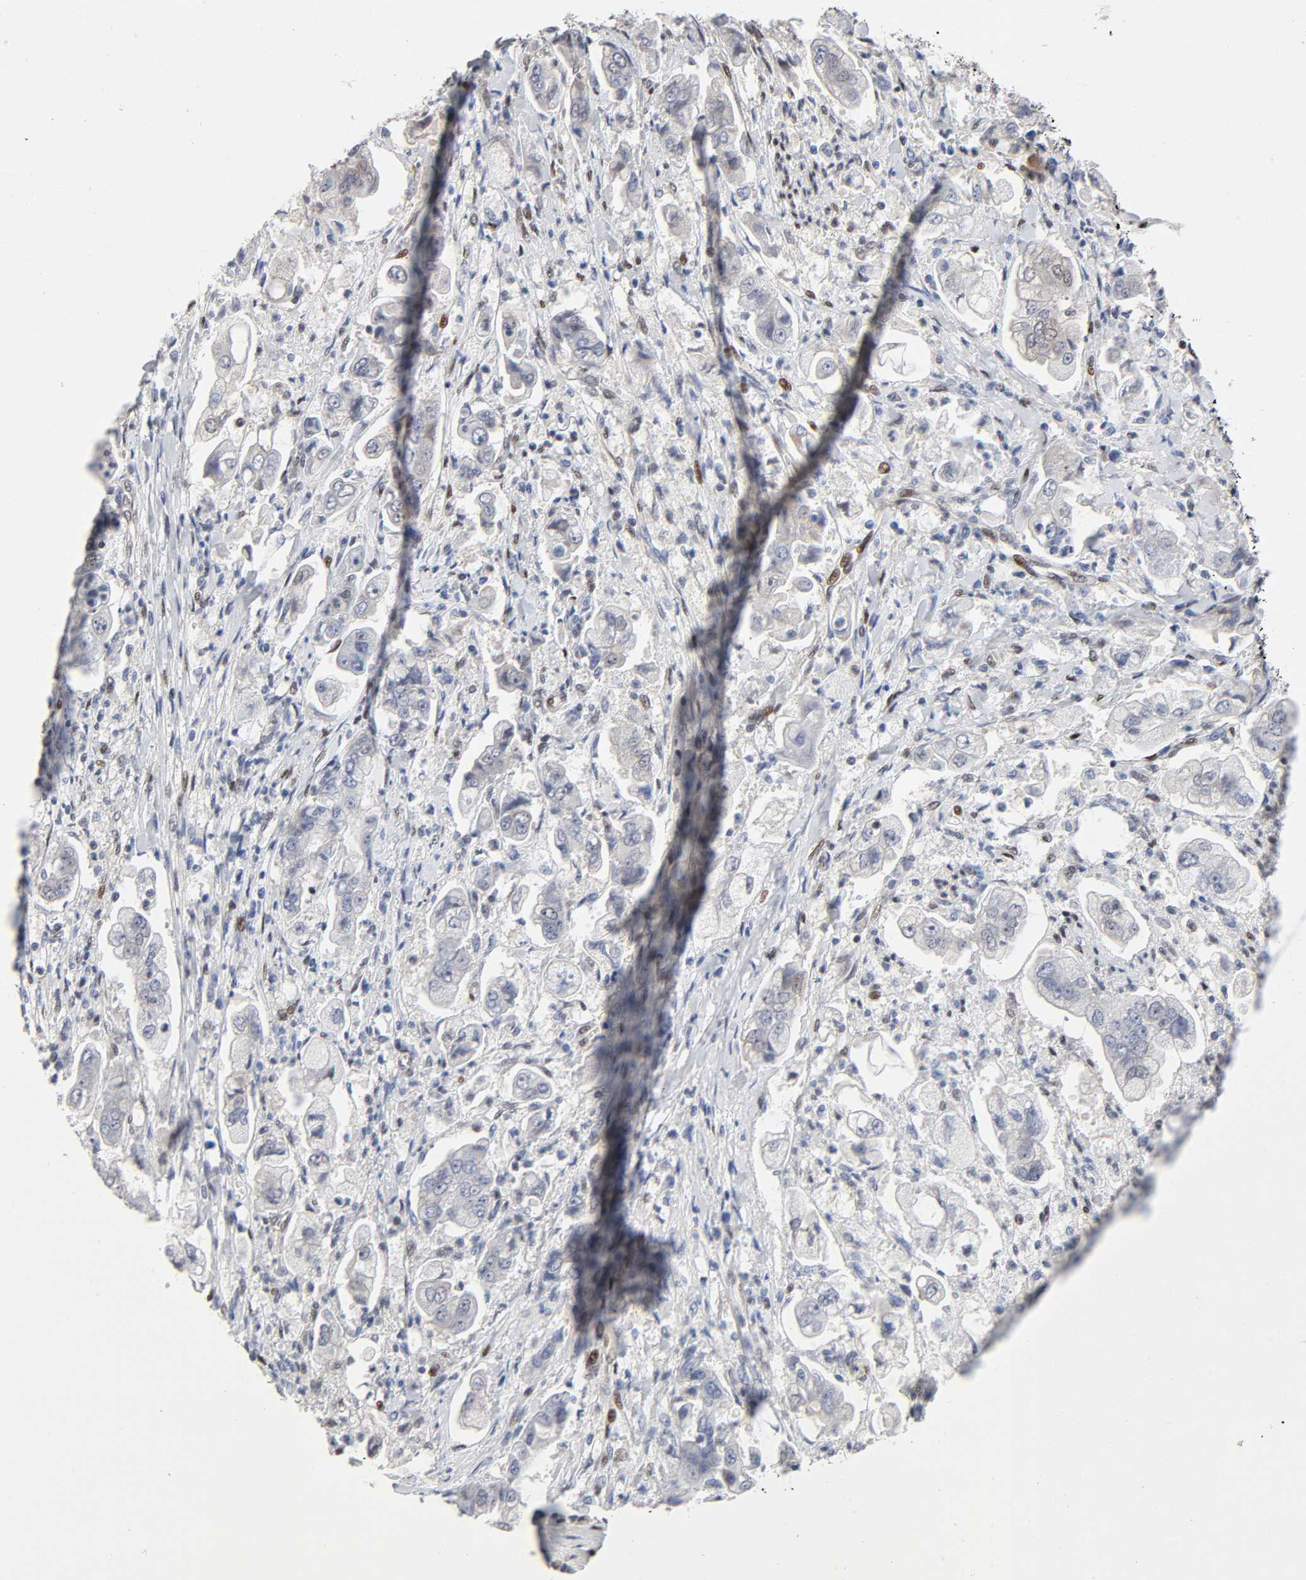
{"staining": {"intensity": "negative", "quantity": "none", "location": "none"}, "tissue": "stomach cancer", "cell_type": "Tumor cells", "image_type": "cancer", "snomed": [{"axis": "morphology", "description": "Adenocarcinoma, NOS"}, {"axis": "topography", "description": "Stomach"}], "caption": "Image shows no significant protein expression in tumor cells of adenocarcinoma (stomach).", "gene": "STK38", "patient": {"sex": "male", "age": 62}}